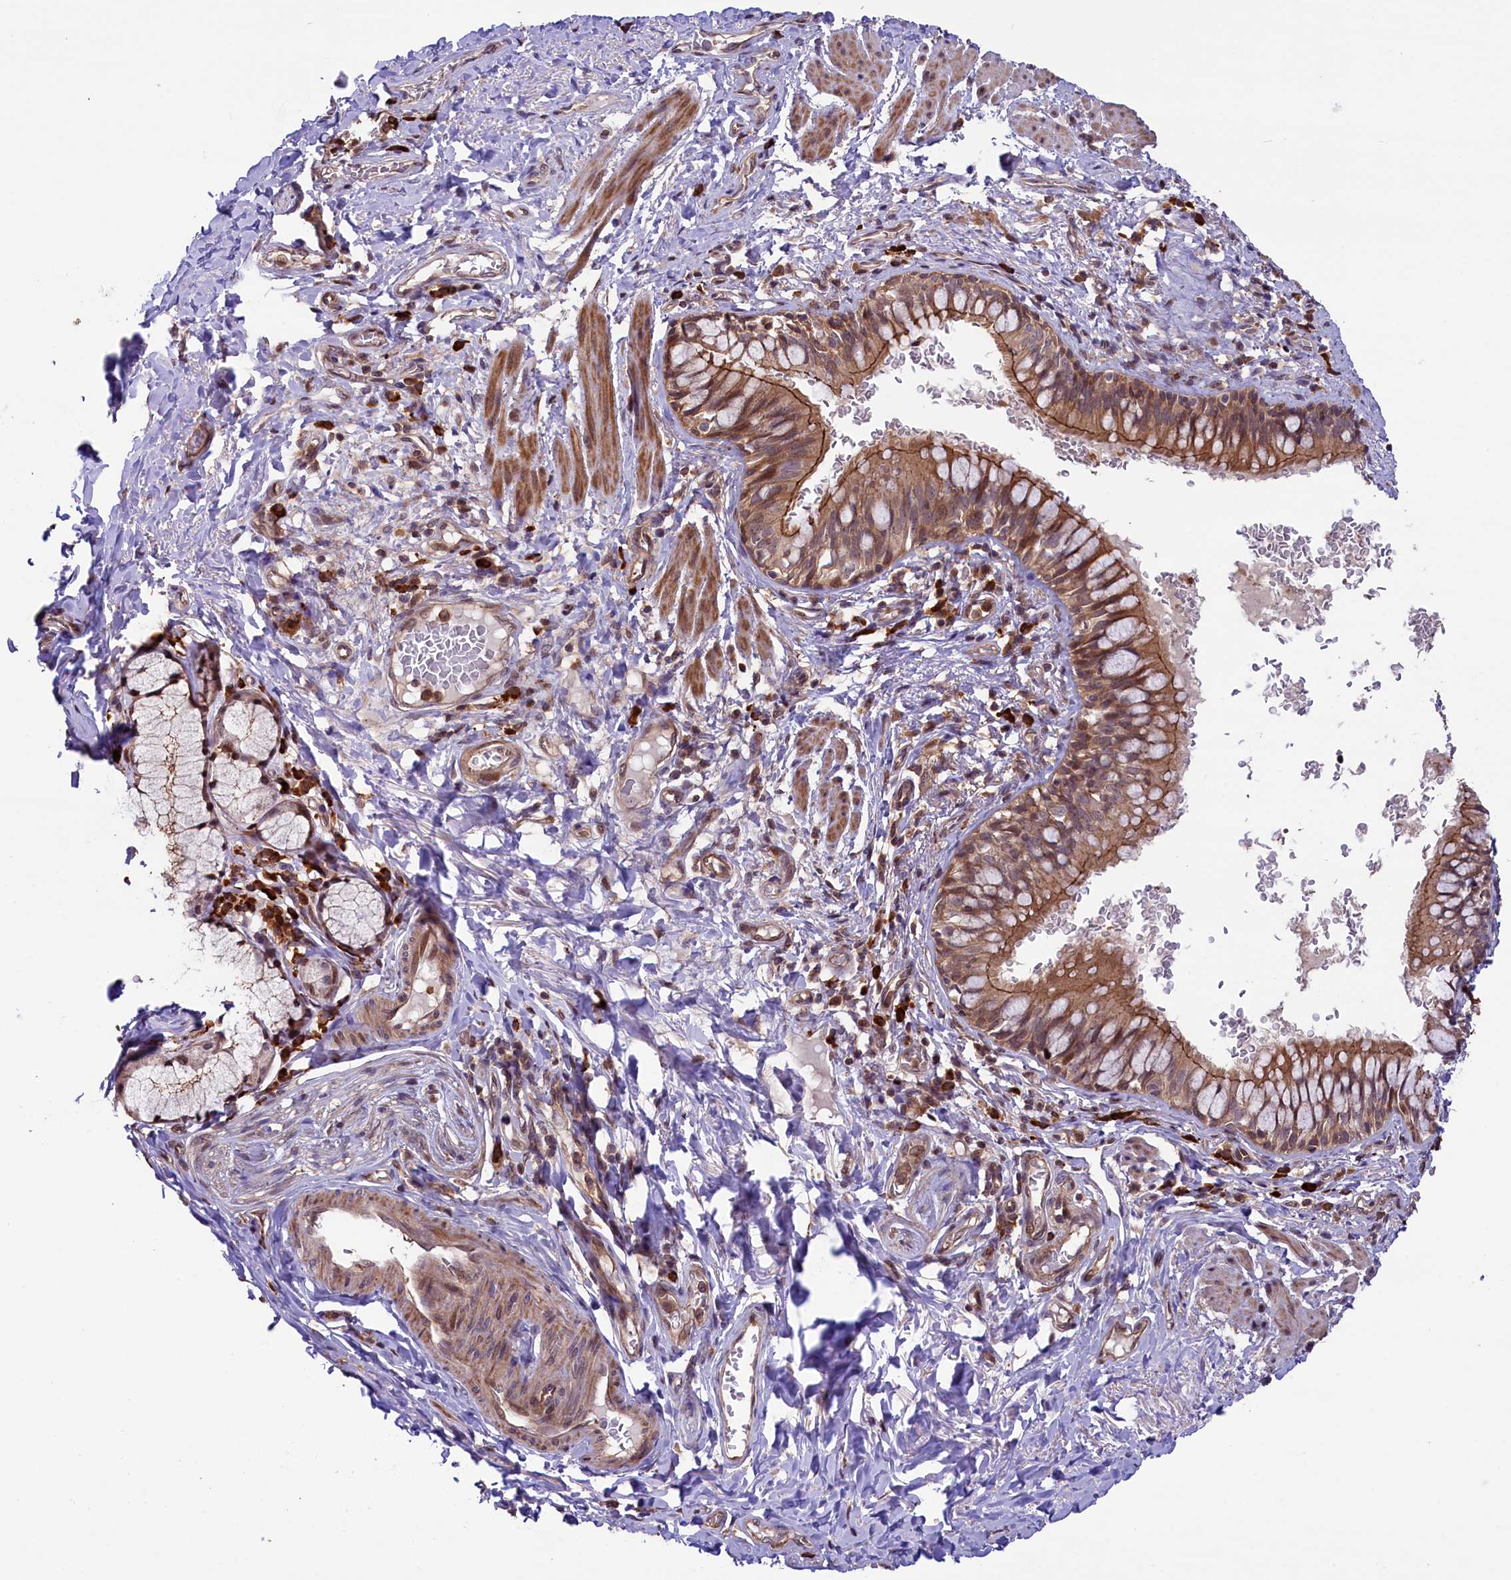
{"staining": {"intensity": "strong", "quantity": ">75%", "location": "cytoplasmic/membranous"}, "tissue": "bronchus", "cell_type": "Respiratory epithelial cells", "image_type": "normal", "snomed": [{"axis": "morphology", "description": "Normal tissue, NOS"}, {"axis": "topography", "description": "Cartilage tissue"}, {"axis": "topography", "description": "Bronchus"}], "caption": "Protein staining of benign bronchus exhibits strong cytoplasmic/membranous expression in approximately >75% of respiratory epithelial cells.", "gene": "RIC8A", "patient": {"sex": "female", "age": 36}}